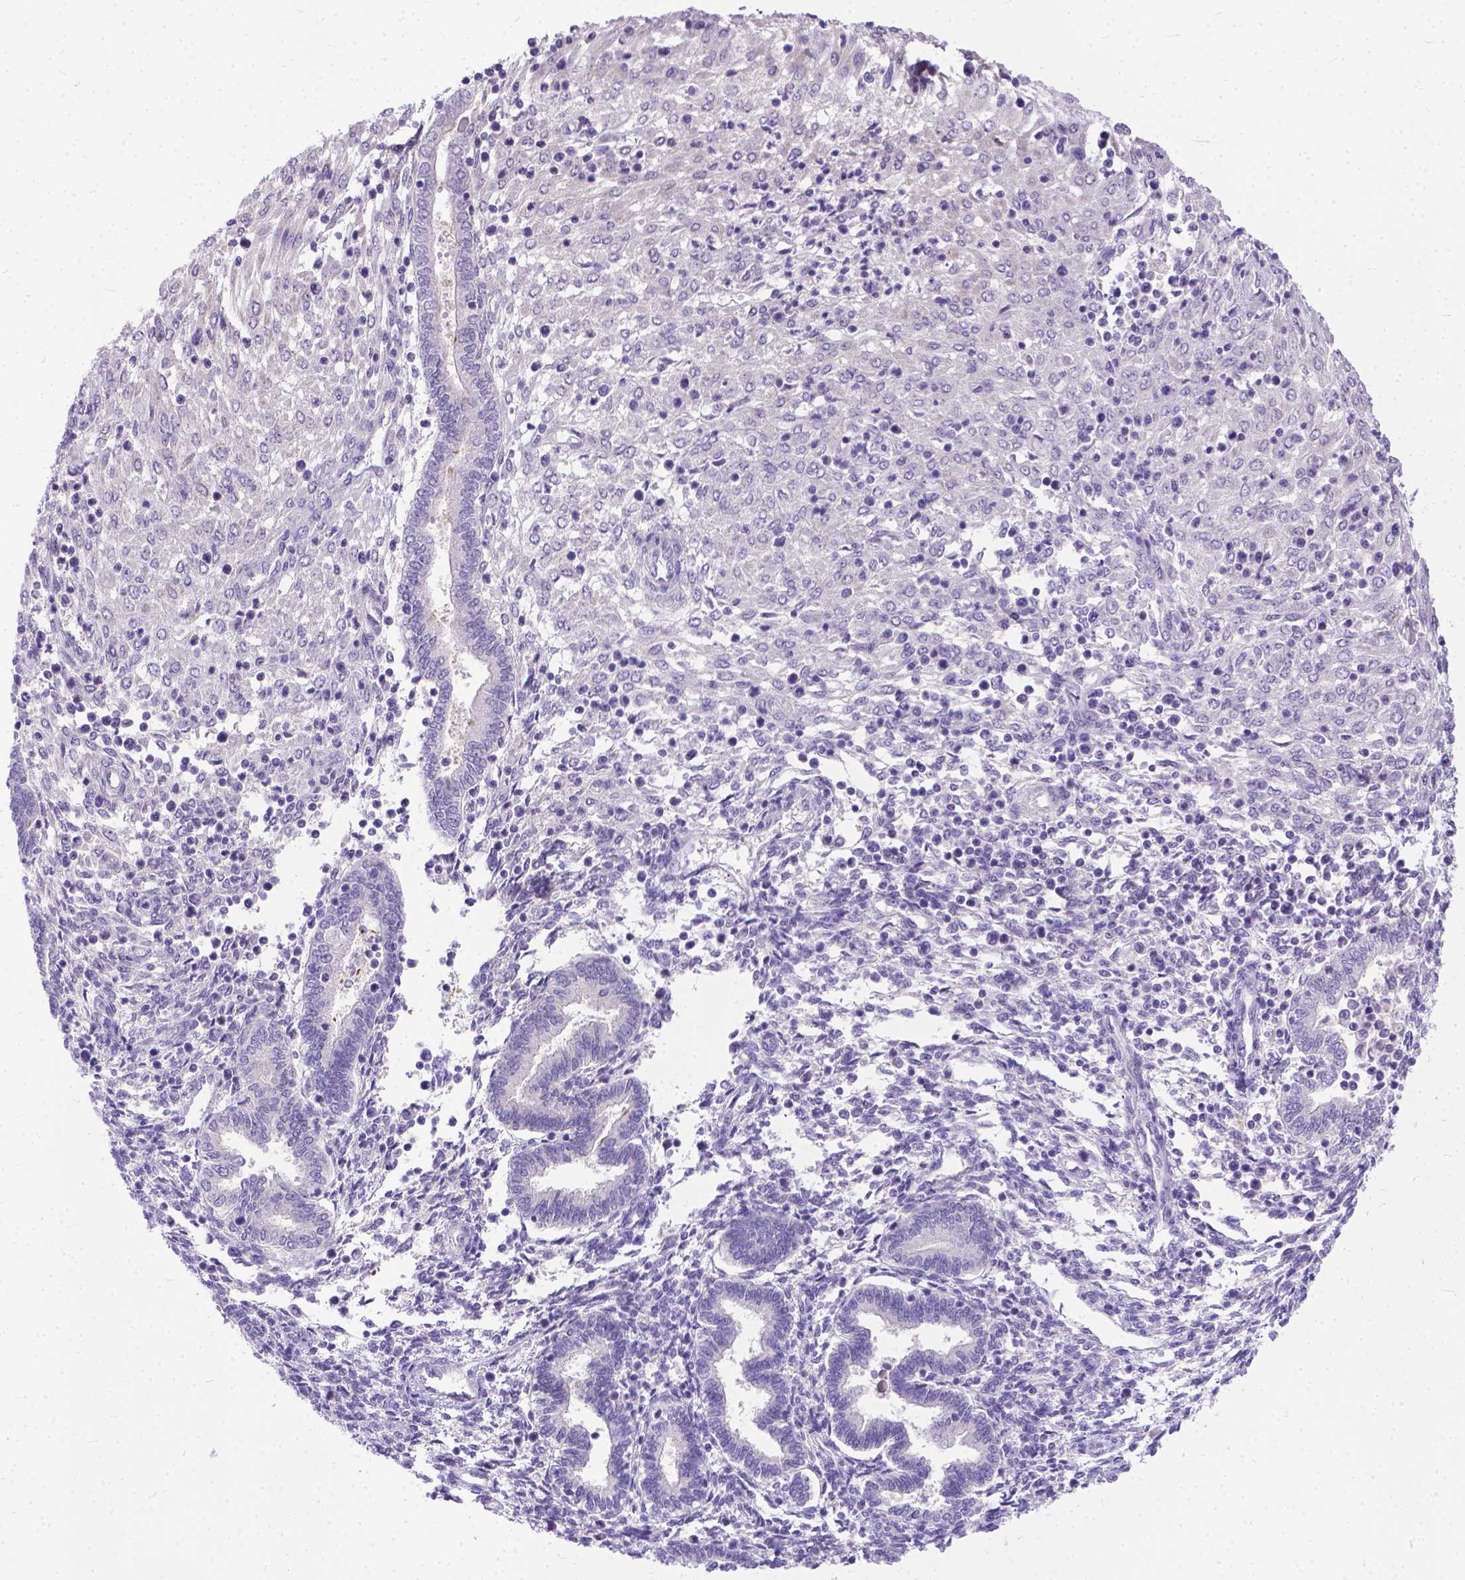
{"staining": {"intensity": "negative", "quantity": "none", "location": "none"}, "tissue": "endometrium", "cell_type": "Cells in endometrial stroma", "image_type": "normal", "snomed": [{"axis": "morphology", "description": "Normal tissue, NOS"}, {"axis": "topography", "description": "Endometrium"}], "caption": "Immunohistochemistry (IHC) image of normal endometrium: endometrium stained with DAB exhibits no significant protein positivity in cells in endometrial stroma.", "gene": "TTLL6", "patient": {"sex": "female", "age": 42}}